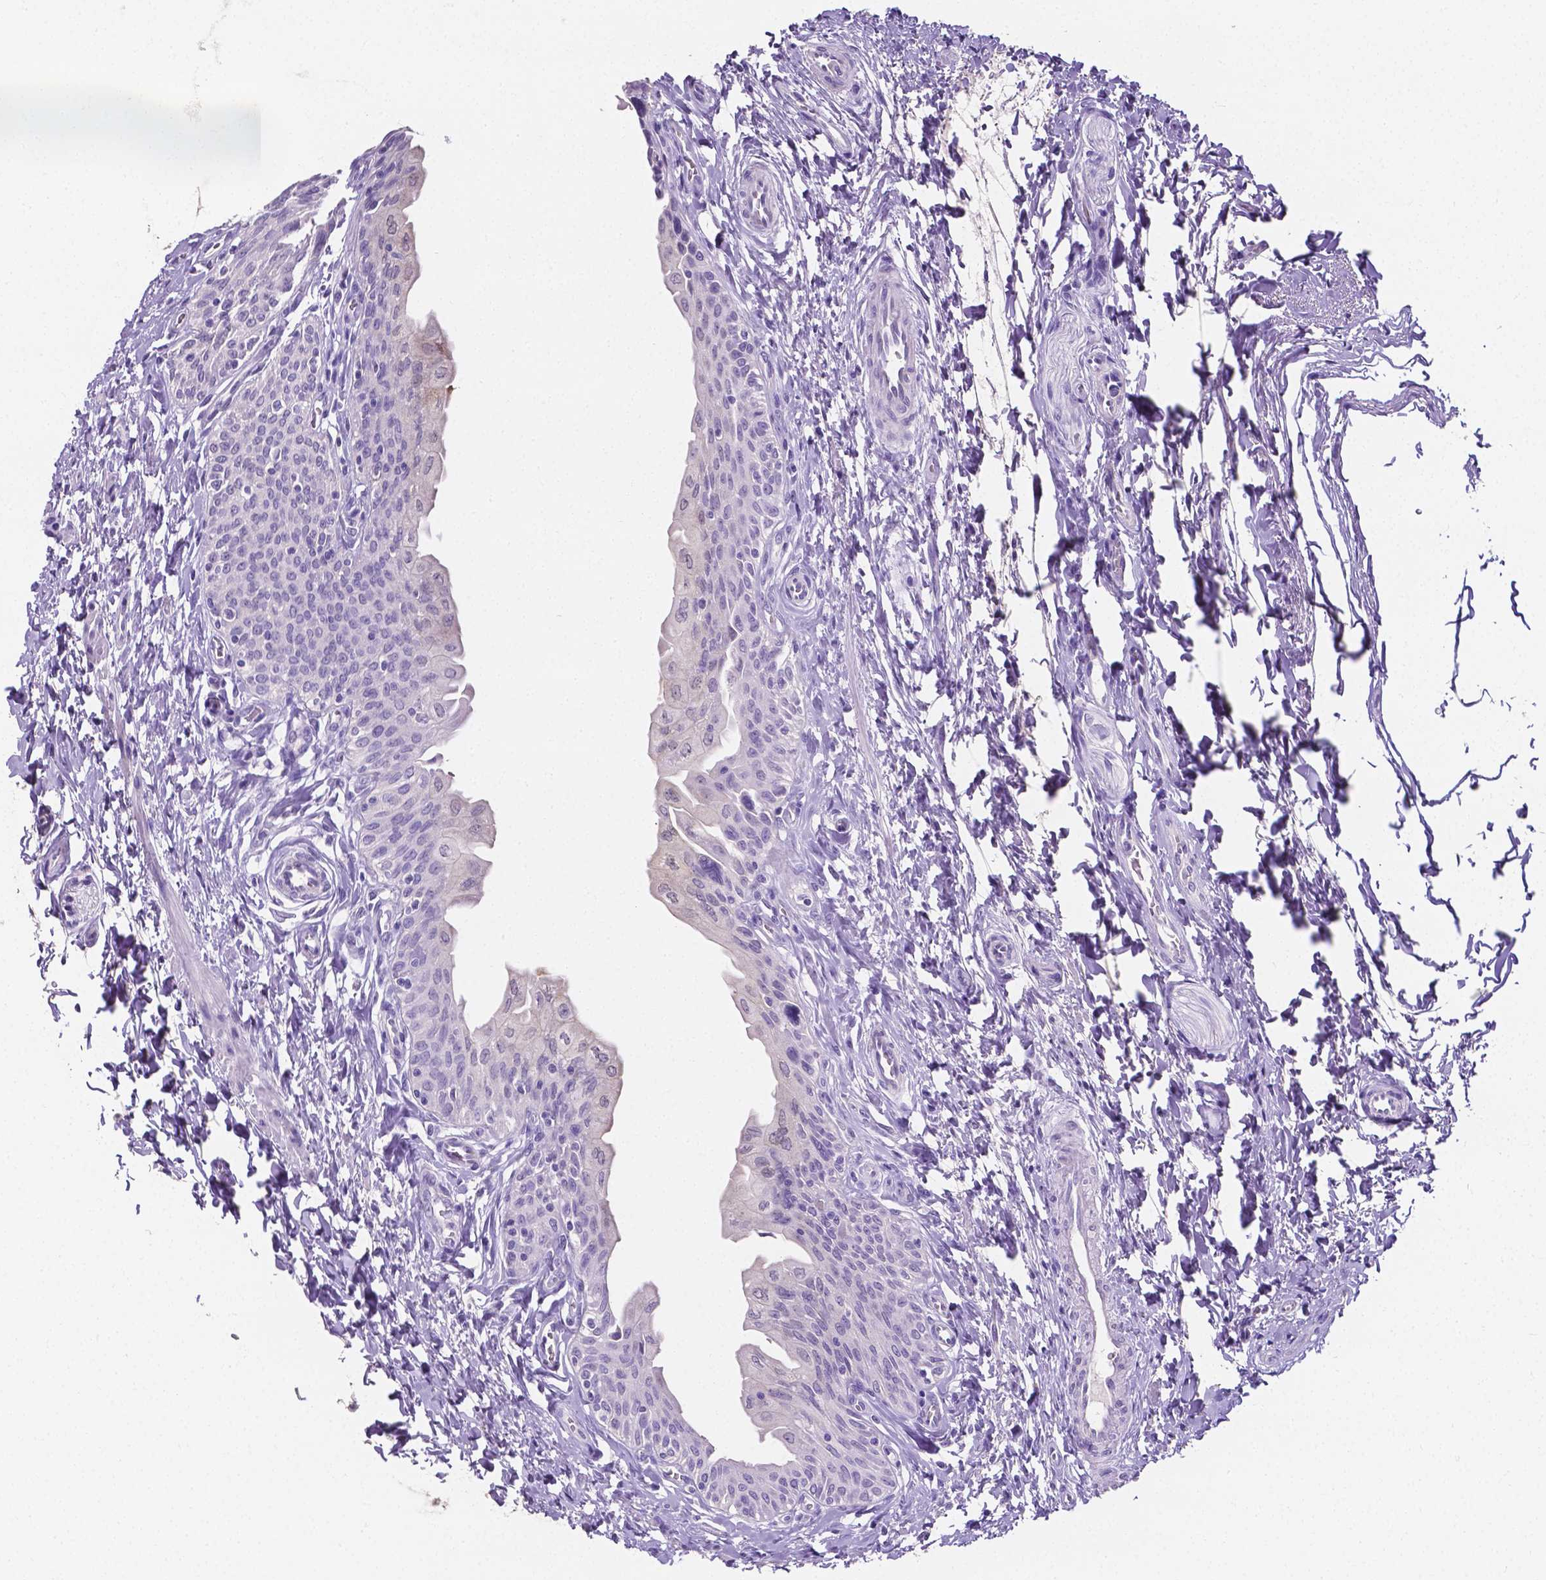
{"staining": {"intensity": "negative", "quantity": "none", "location": "none"}, "tissue": "urinary bladder", "cell_type": "Urothelial cells", "image_type": "normal", "snomed": [{"axis": "morphology", "description": "Normal tissue, NOS"}, {"axis": "topography", "description": "Urinary bladder"}], "caption": "Immunohistochemistry (IHC) of normal human urinary bladder exhibits no positivity in urothelial cells.", "gene": "SLC22A2", "patient": {"sex": "male", "age": 56}}